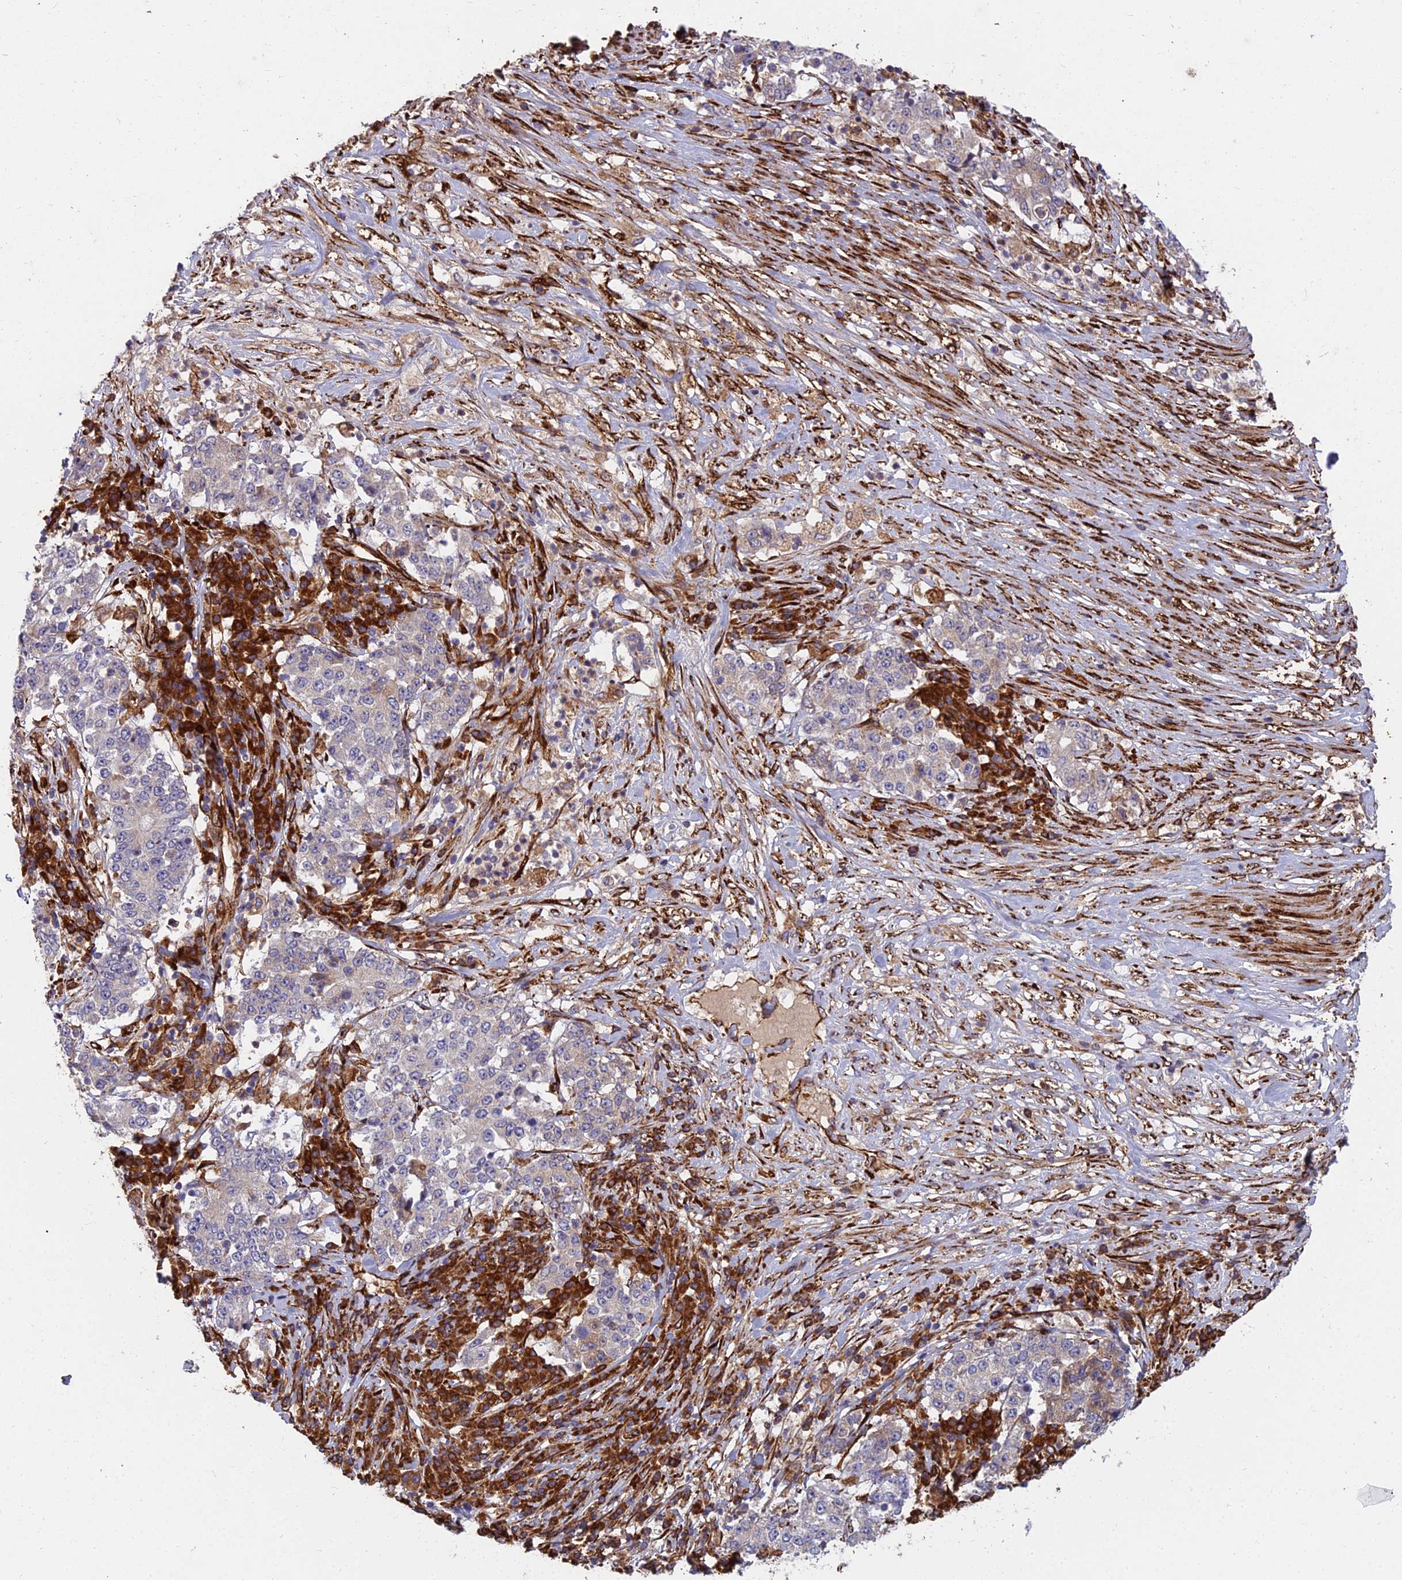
{"staining": {"intensity": "negative", "quantity": "none", "location": "none"}, "tissue": "stomach cancer", "cell_type": "Tumor cells", "image_type": "cancer", "snomed": [{"axis": "morphology", "description": "Adenocarcinoma, NOS"}, {"axis": "topography", "description": "Stomach"}], "caption": "Tumor cells are negative for protein expression in human adenocarcinoma (stomach). (DAB immunohistochemistry (IHC) with hematoxylin counter stain).", "gene": "NDUFAF7", "patient": {"sex": "male", "age": 59}}